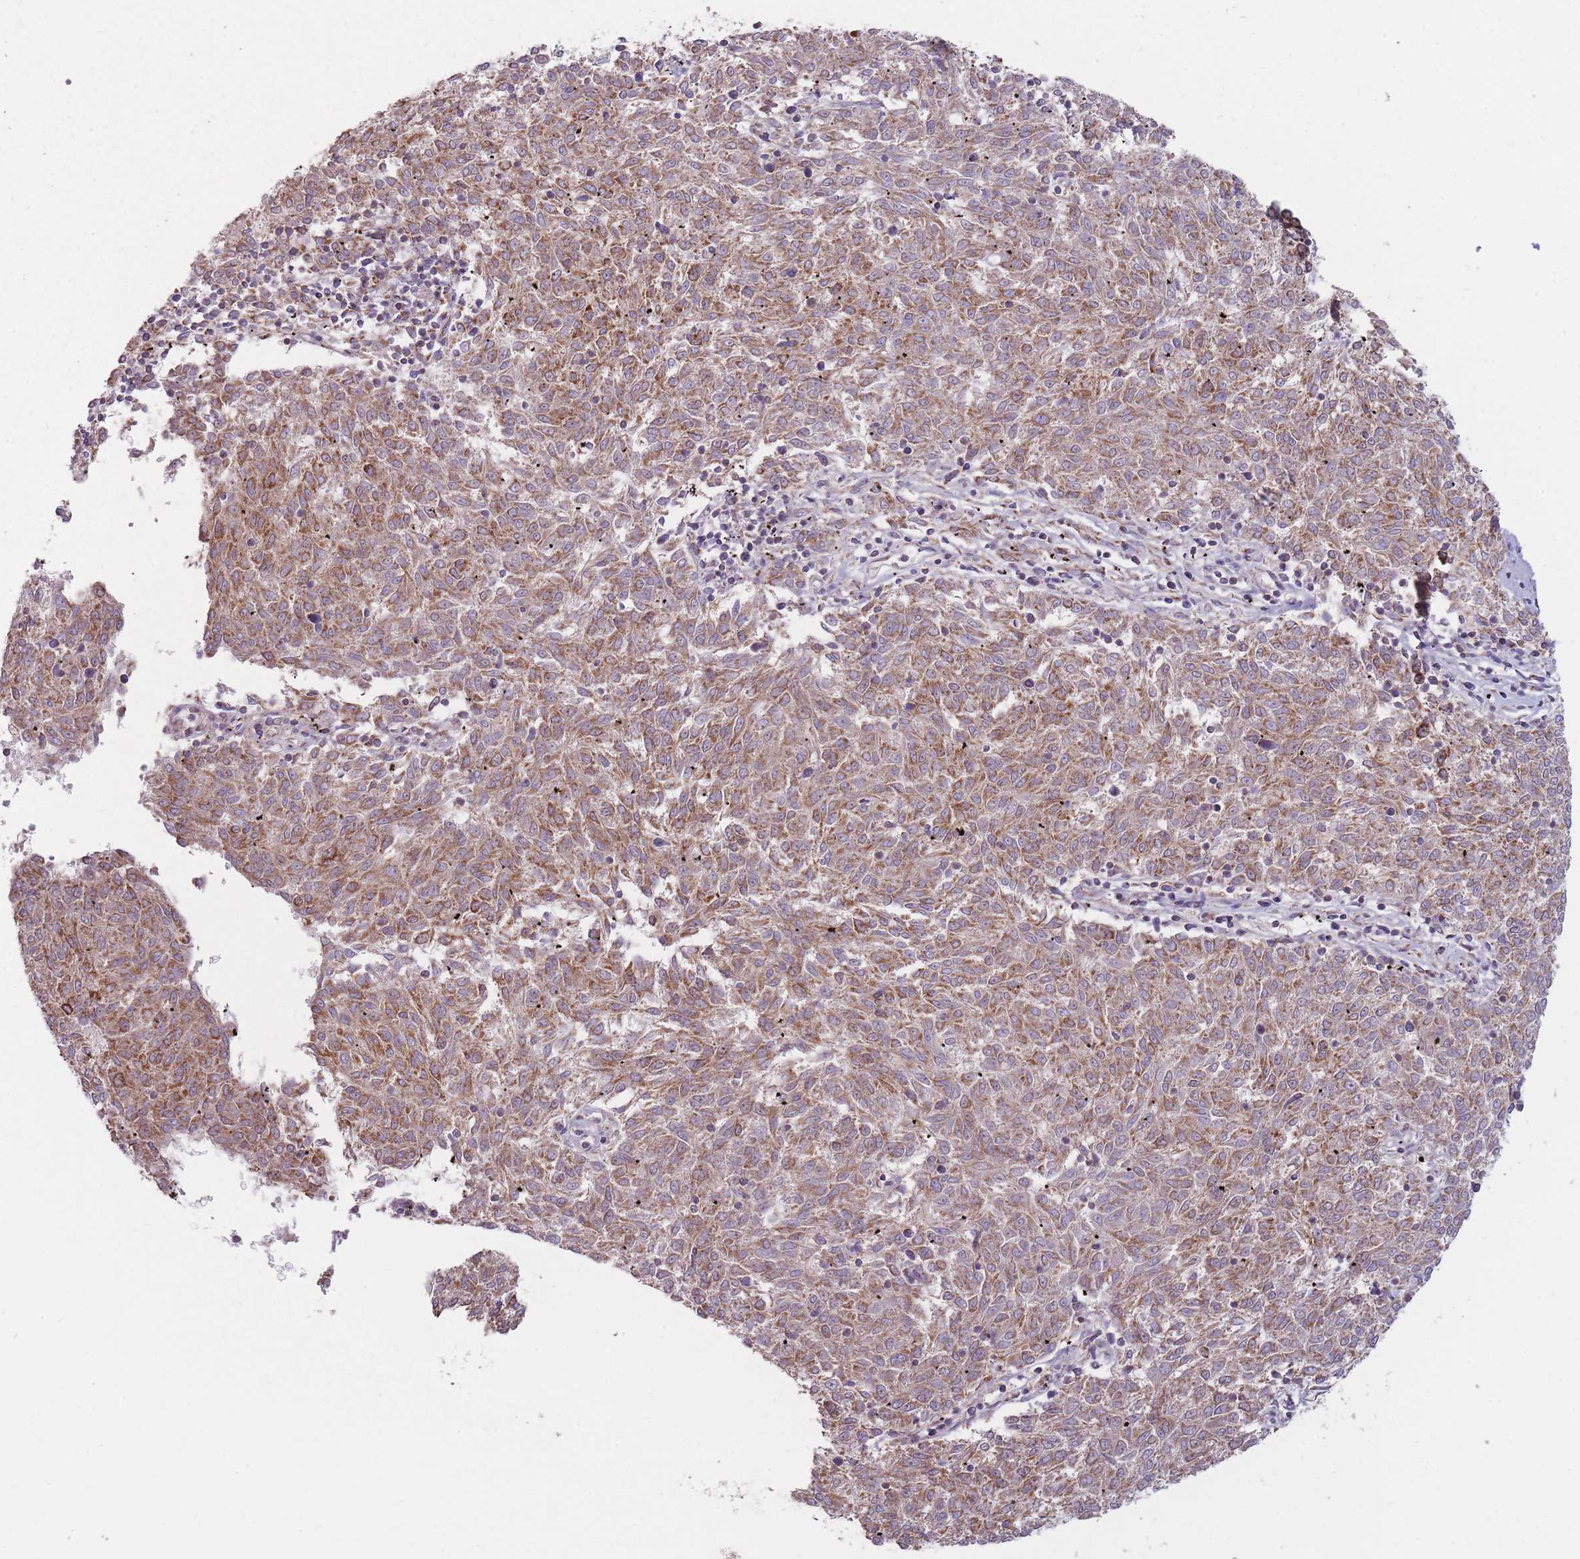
{"staining": {"intensity": "moderate", "quantity": ">75%", "location": "cytoplasmic/membranous"}, "tissue": "melanoma", "cell_type": "Tumor cells", "image_type": "cancer", "snomed": [{"axis": "morphology", "description": "Malignant melanoma, NOS"}, {"axis": "topography", "description": "Skin"}], "caption": "About >75% of tumor cells in human malignant melanoma show moderate cytoplasmic/membranous protein positivity as visualized by brown immunohistochemical staining.", "gene": "NDUFA9", "patient": {"sex": "female", "age": 72}}